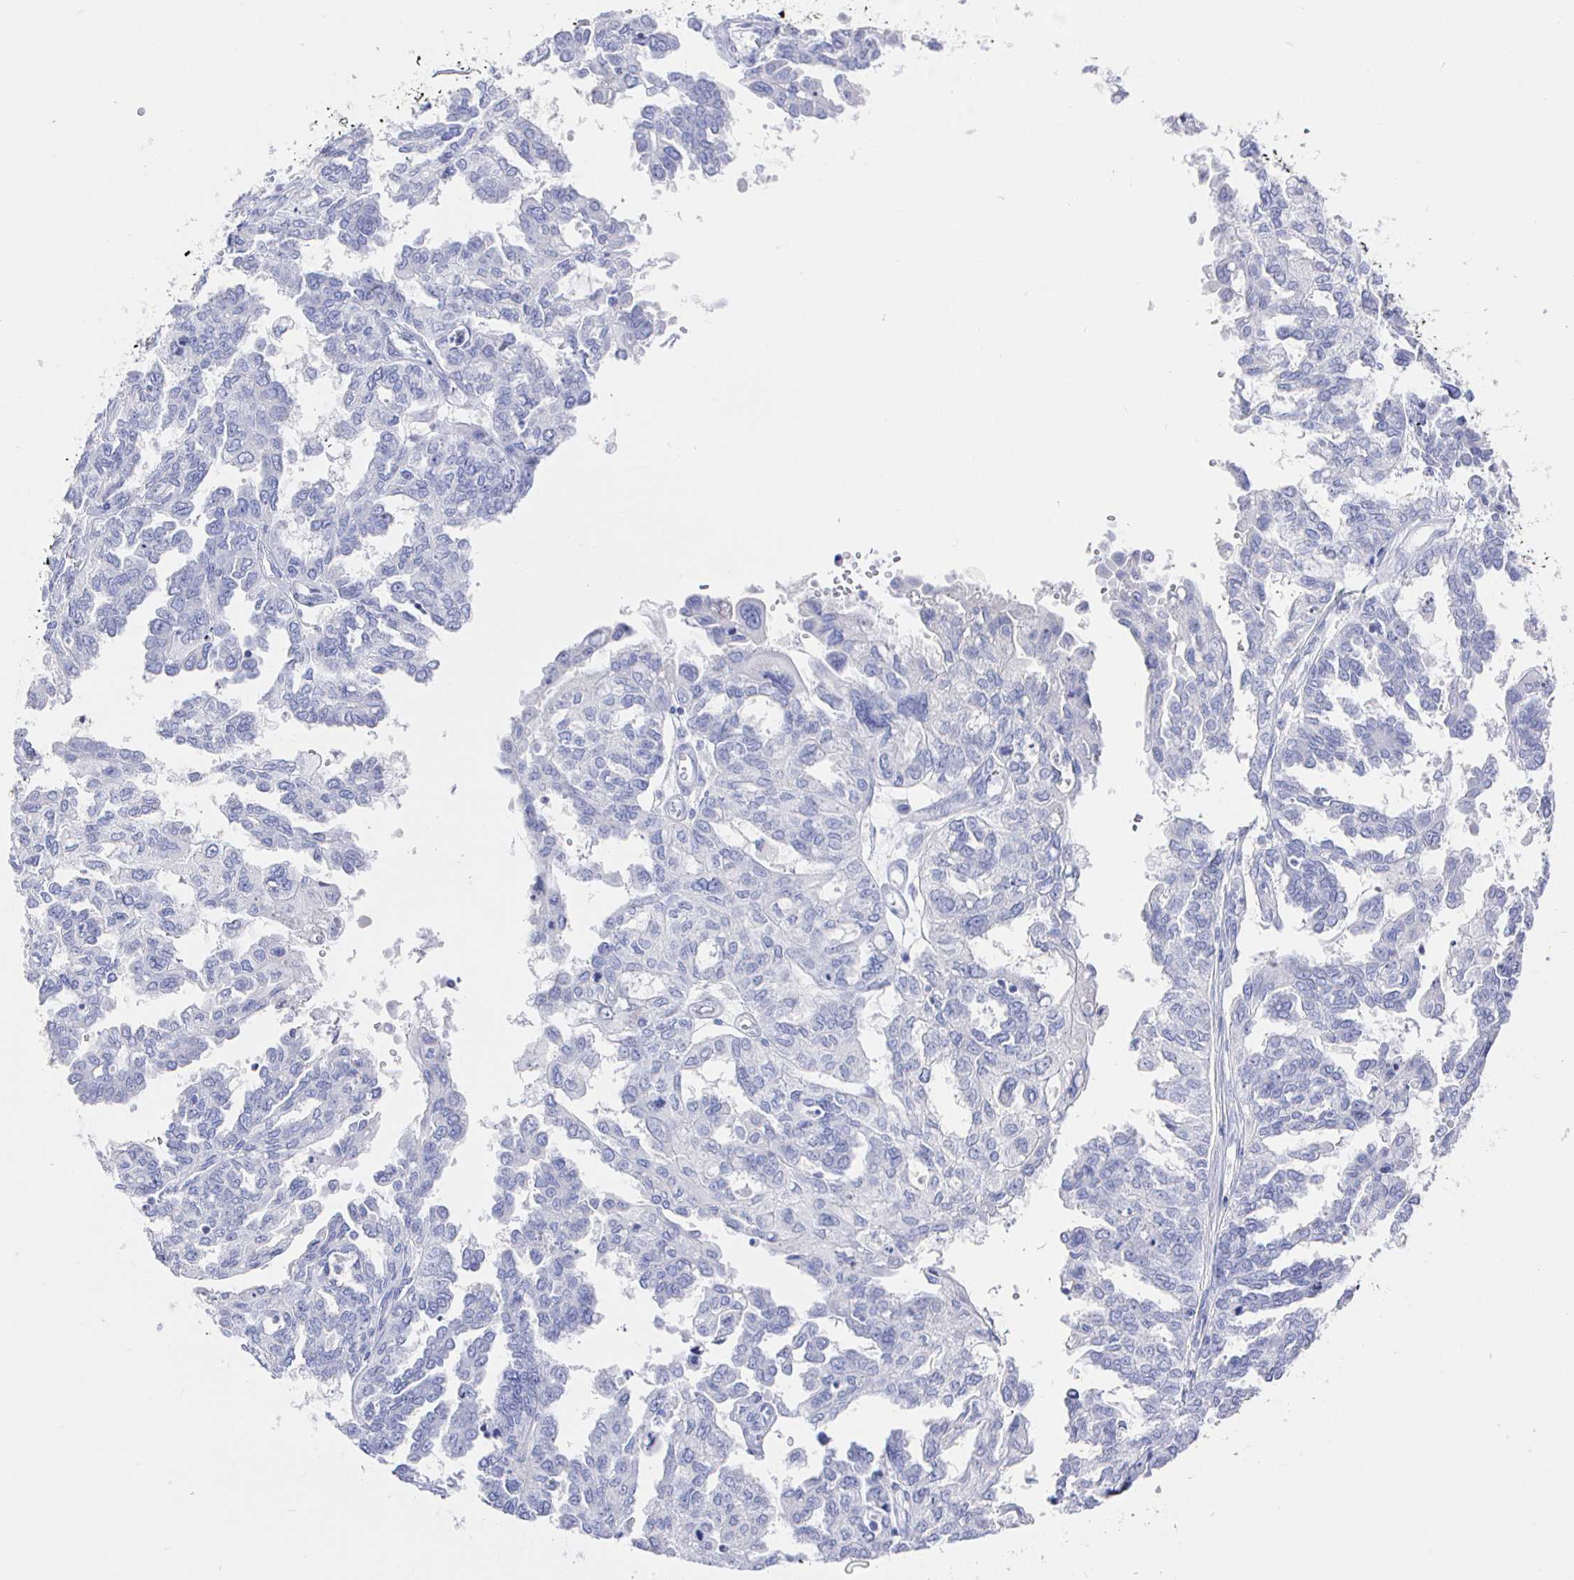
{"staining": {"intensity": "negative", "quantity": "none", "location": "none"}, "tissue": "ovarian cancer", "cell_type": "Tumor cells", "image_type": "cancer", "snomed": [{"axis": "morphology", "description": "Cystadenocarcinoma, serous, NOS"}, {"axis": "topography", "description": "Ovary"}], "caption": "Tumor cells show no significant staining in ovarian cancer.", "gene": "CLCA1", "patient": {"sex": "female", "age": 53}}